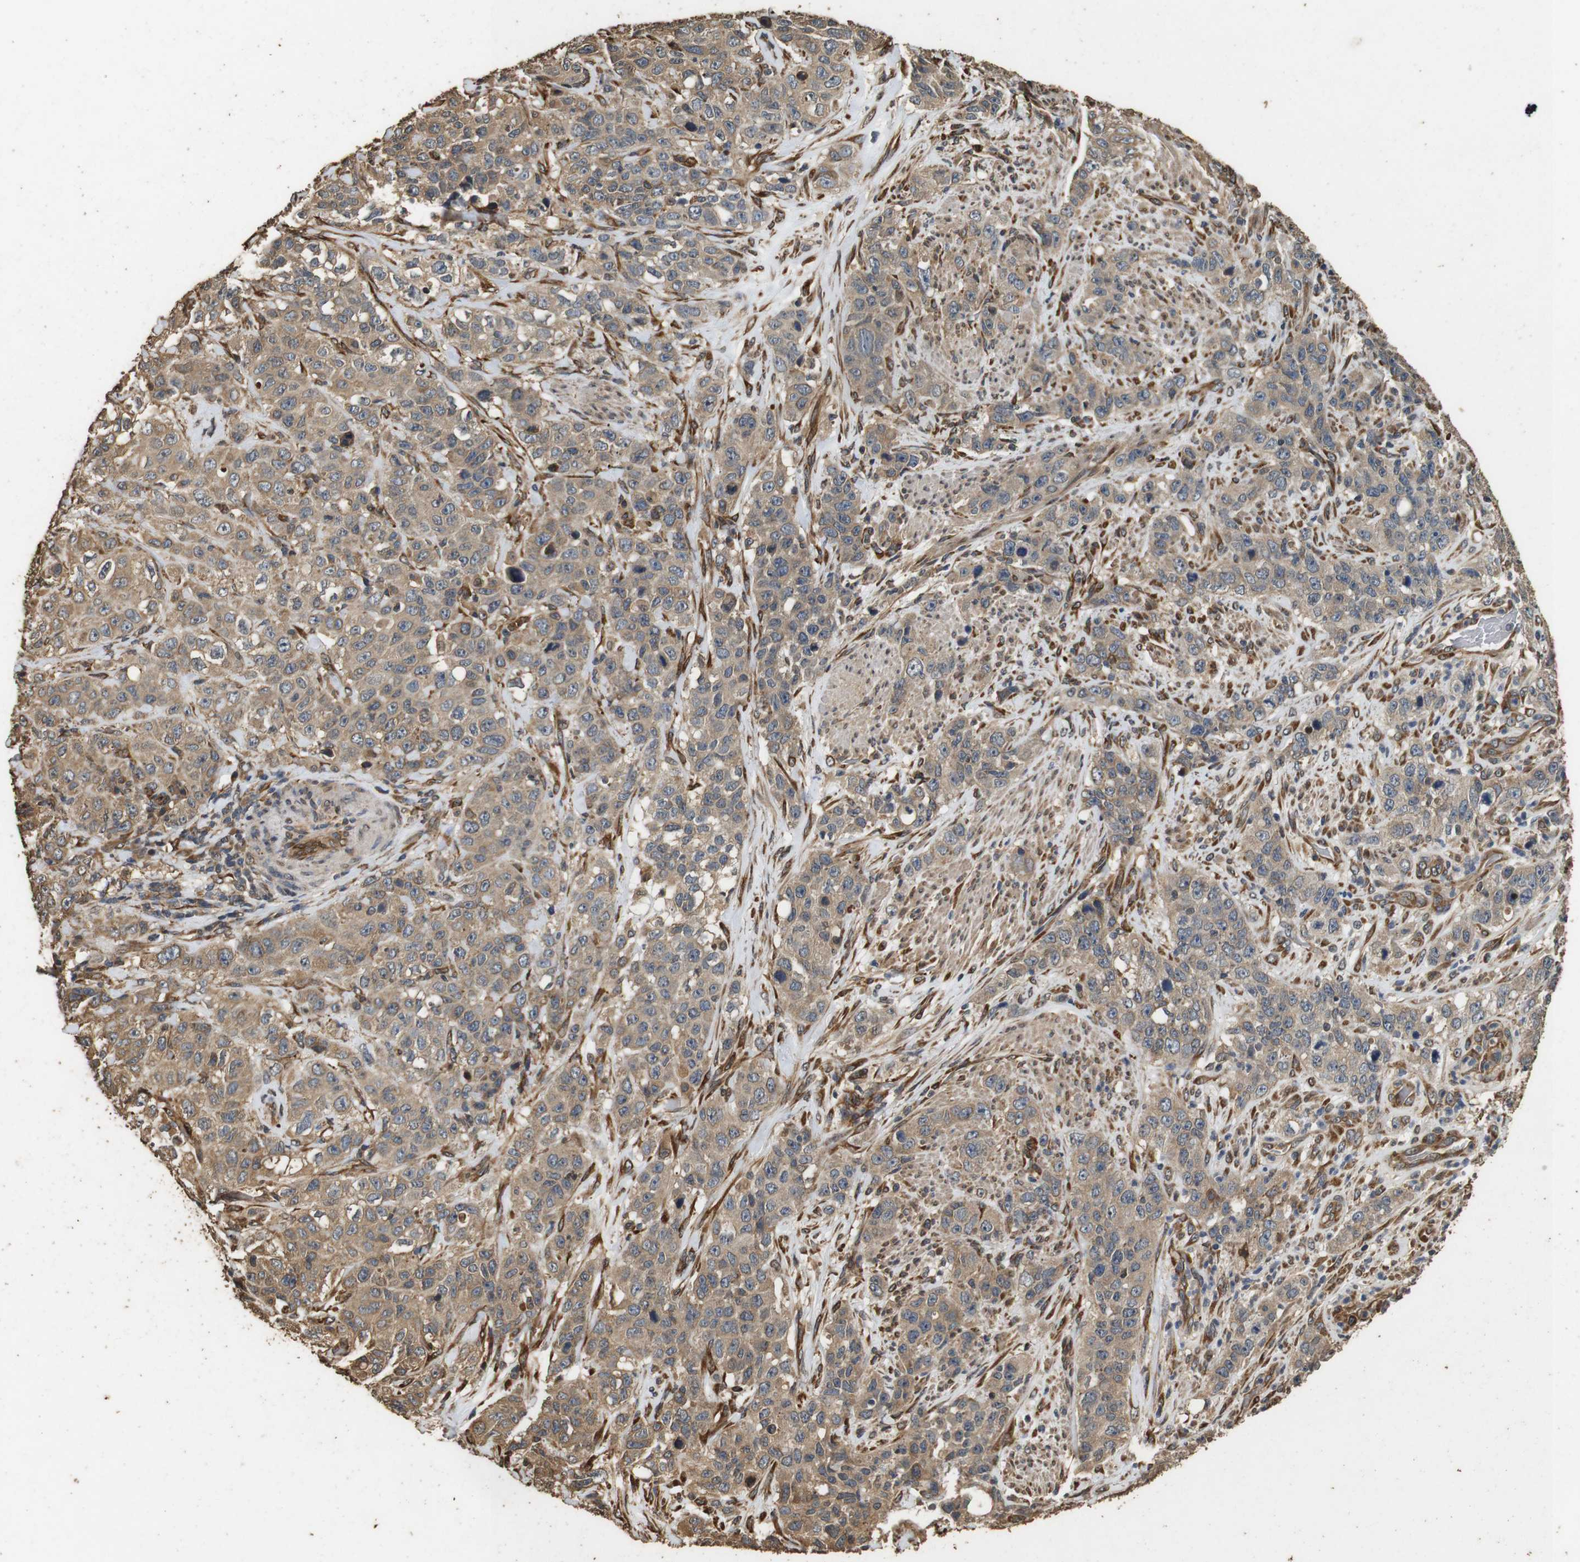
{"staining": {"intensity": "weak", "quantity": ">75%", "location": "cytoplasmic/membranous"}, "tissue": "stomach cancer", "cell_type": "Tumor cells", "image_type": "cancer", "snomed": [{"axis": "morphology", "description": "Adenocarcinoma, NOS"}, {"axis": "topography", "description": "Stomach"}], "caption": "An immunohistochemistry (IHC) image of tumor tissue is shown. Protein staining in brown labels weak cytoplasmic/membranous positivity in stomach cancer within tumor cells. The staining was performed using DAB (3,3'-diaminobenzidine), with brown indicating positive protein expression. Nuclei are stained blue with hematoxylin.", "gene": "CNPY4", "patient": {"sex": "male", "age": 48}}